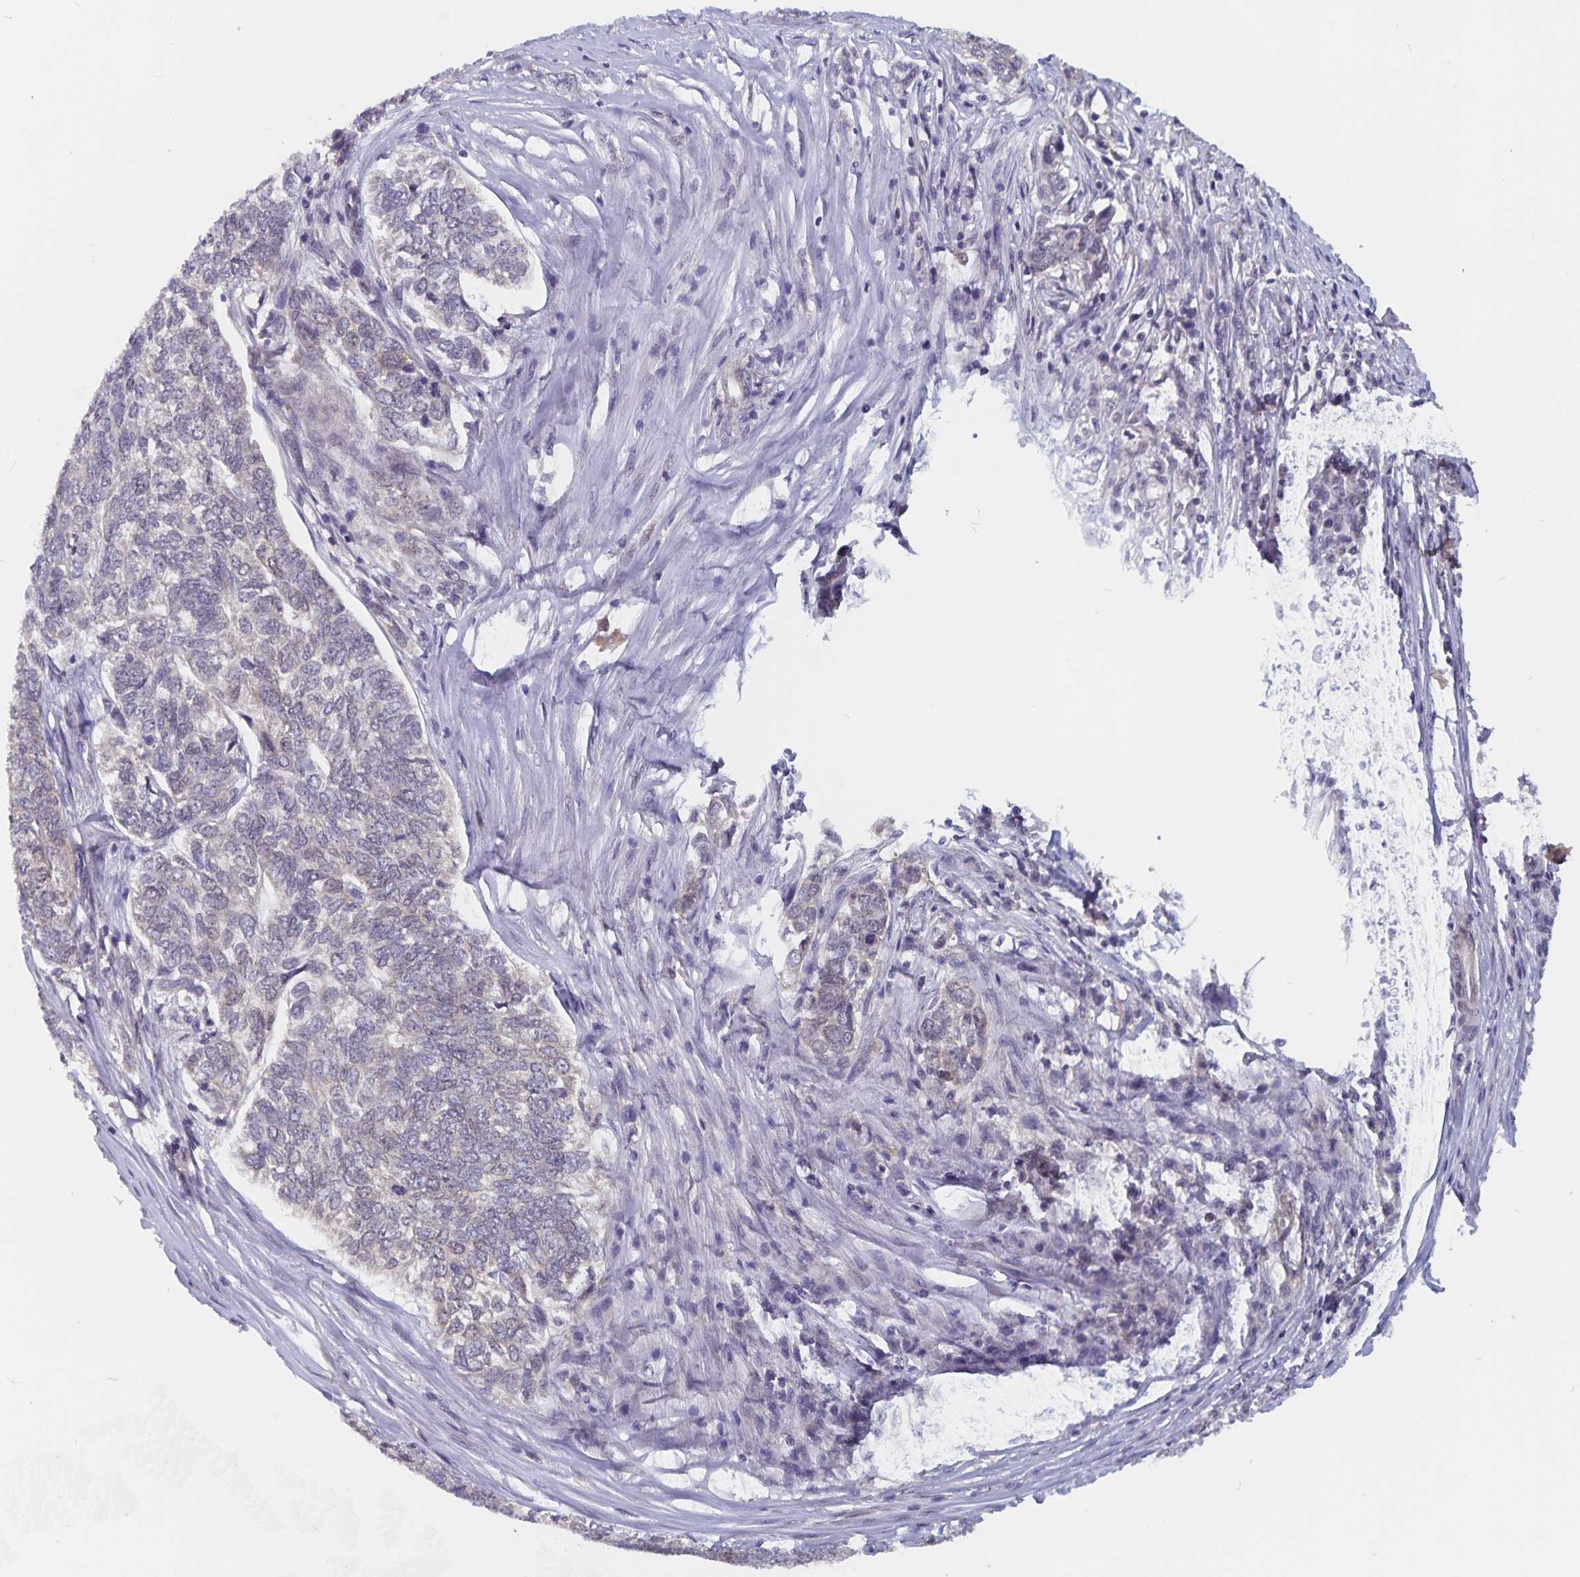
{"staining": {"intensity": "negative", "quantity": "none", "location": "none"}, "tissue": "skin cancer", "cell_type": "Tumor cells", "image_type": "cancer", "snomed": [{"axis": "morphology", "description": "Basal cell carcinoma"}, {"axis": "topography", "description": "Skin"}], "caption": "Immunohistochemistry histopathology image of human basal cell carcinoma (skin) stained for a protein (brown), which exhibits no staining in tumor cells.", "gene": "BAG6", "patient": {"sex": "female", "age": 65}}